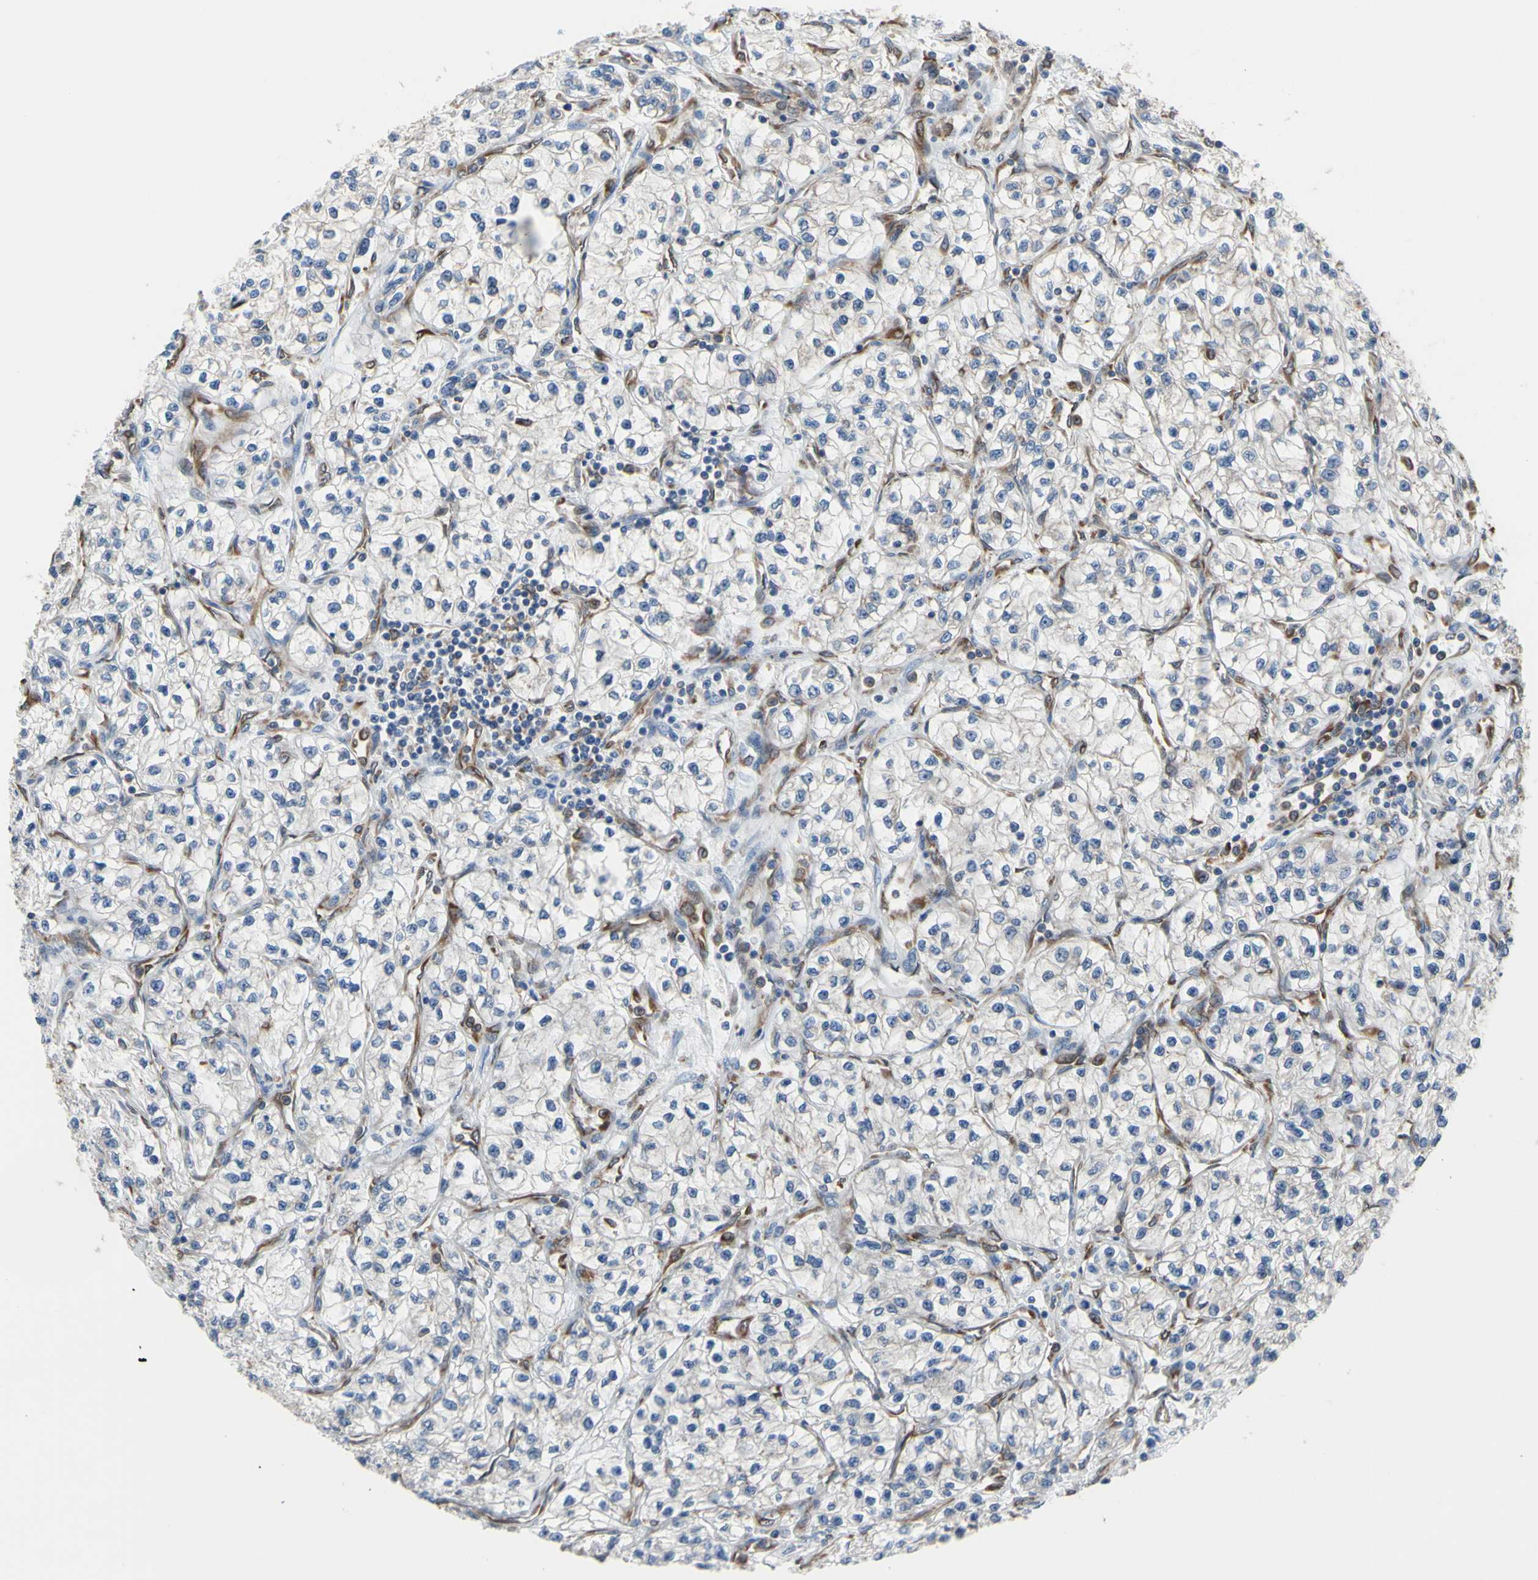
{"staining": {"intensity": "negative", "quantity": "none", "location": "none"}, "tissue": "renal cancer", "cell_type": "Tumor cells", "image_type": "cancer", "snomed": [{"axis": "morphology", "description": "Adenocarcinoma, NOS"}, {"axis": "topography", "description": "Kidney"}], "caption": "Human renal cancer (adenocarcinoma) stained for a protein using IHC reveals no expression in tumor cells.", "gene": "MGST2", "patient": {"sex": "female", "age": 57}}